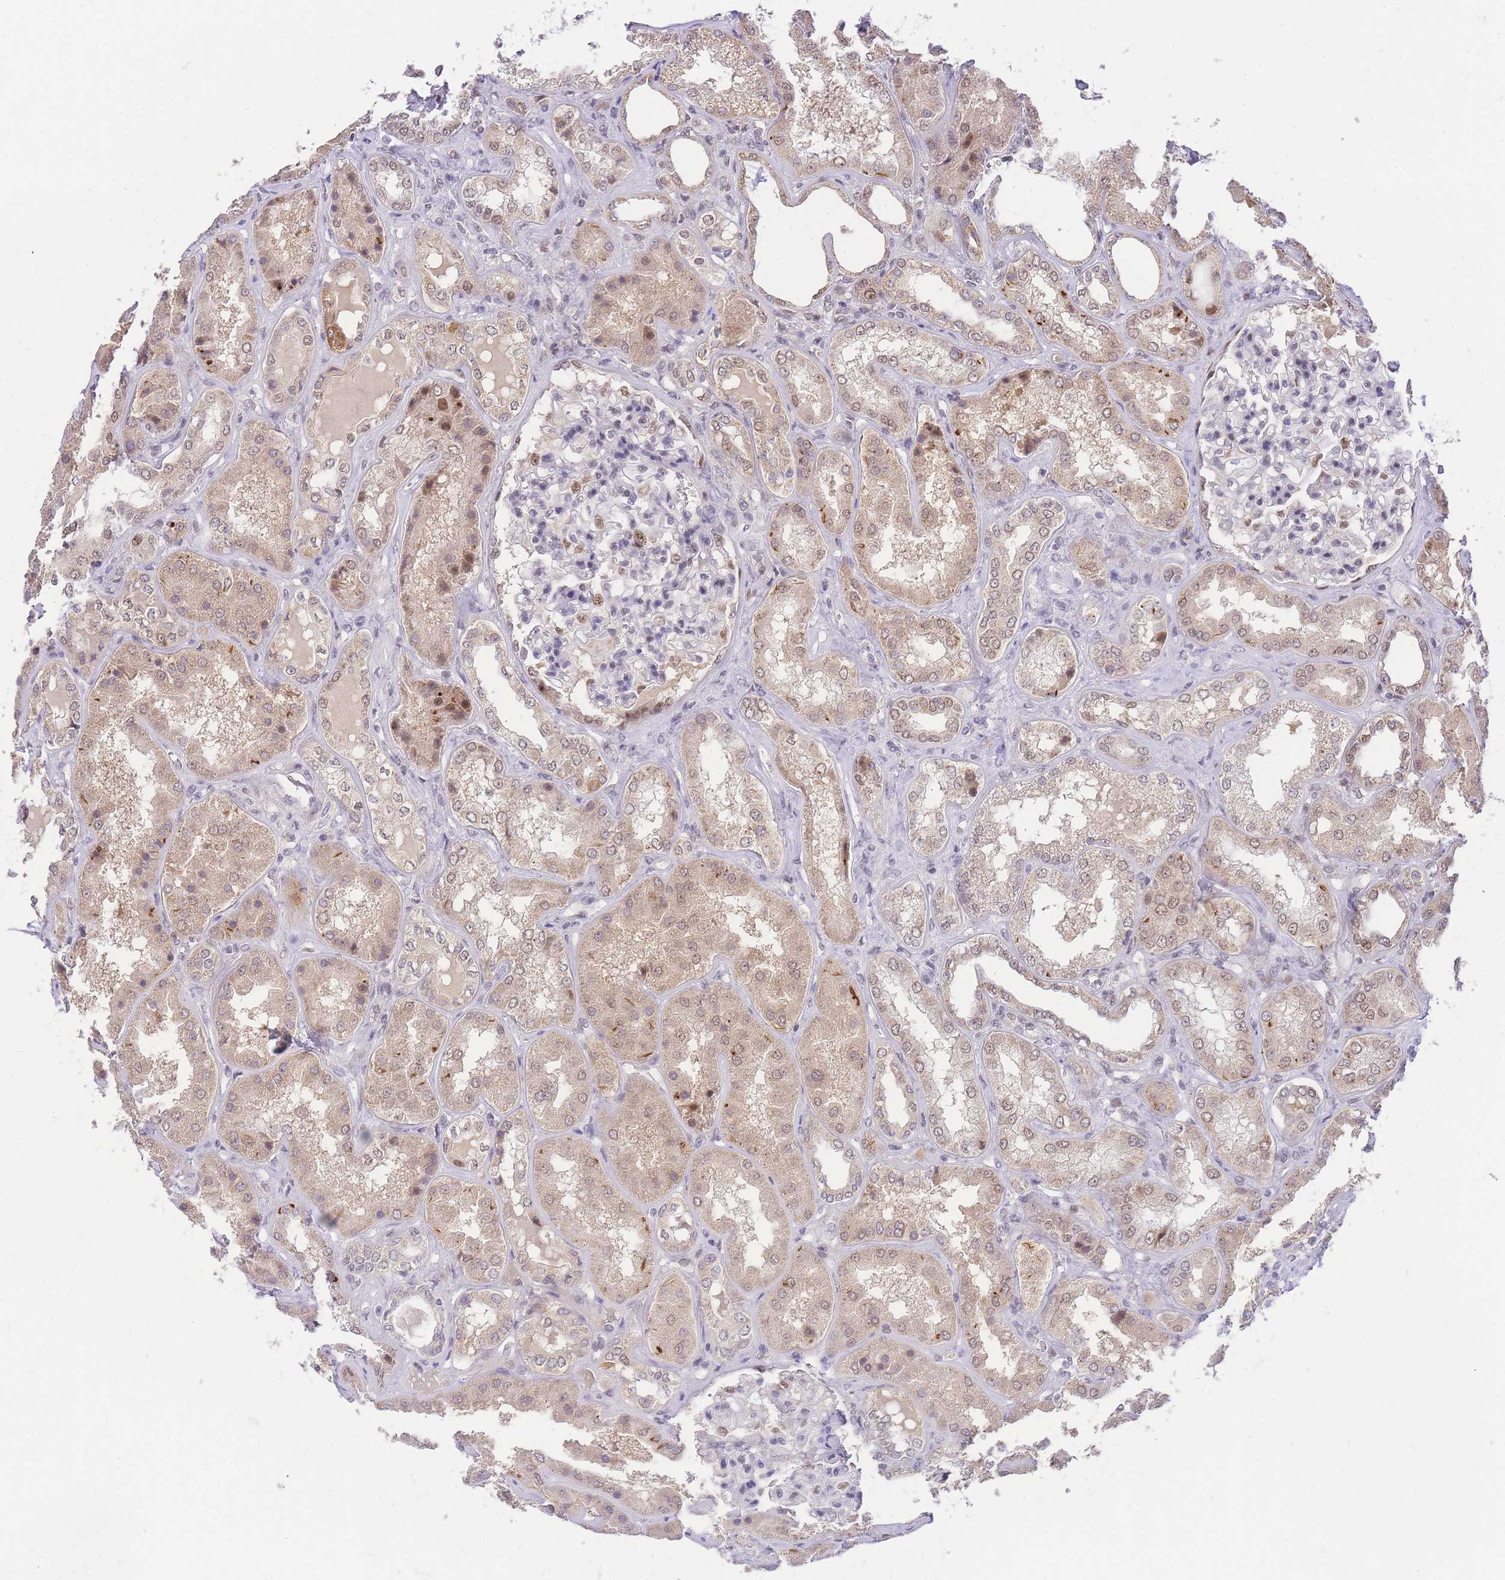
{"staining": {"intensity": "moderate", "quantity": "<25%", "location": "nuclear"}, "tissue": "kidney", "cell_type": "Cells in glomeruli", "image_type": "normal", "snomed": [{"axis": "morphology", "description": "Normal tissue, NOS"}, {"axis": "topography", "description": "Kidney"}], "caption": "Kidney stained with a brown dye exhibits moderate nuclear positive staining in about <25% of cells in glomeruli.", "gene": "PUS10", "patient": {"sex": "female", "age": 56}}